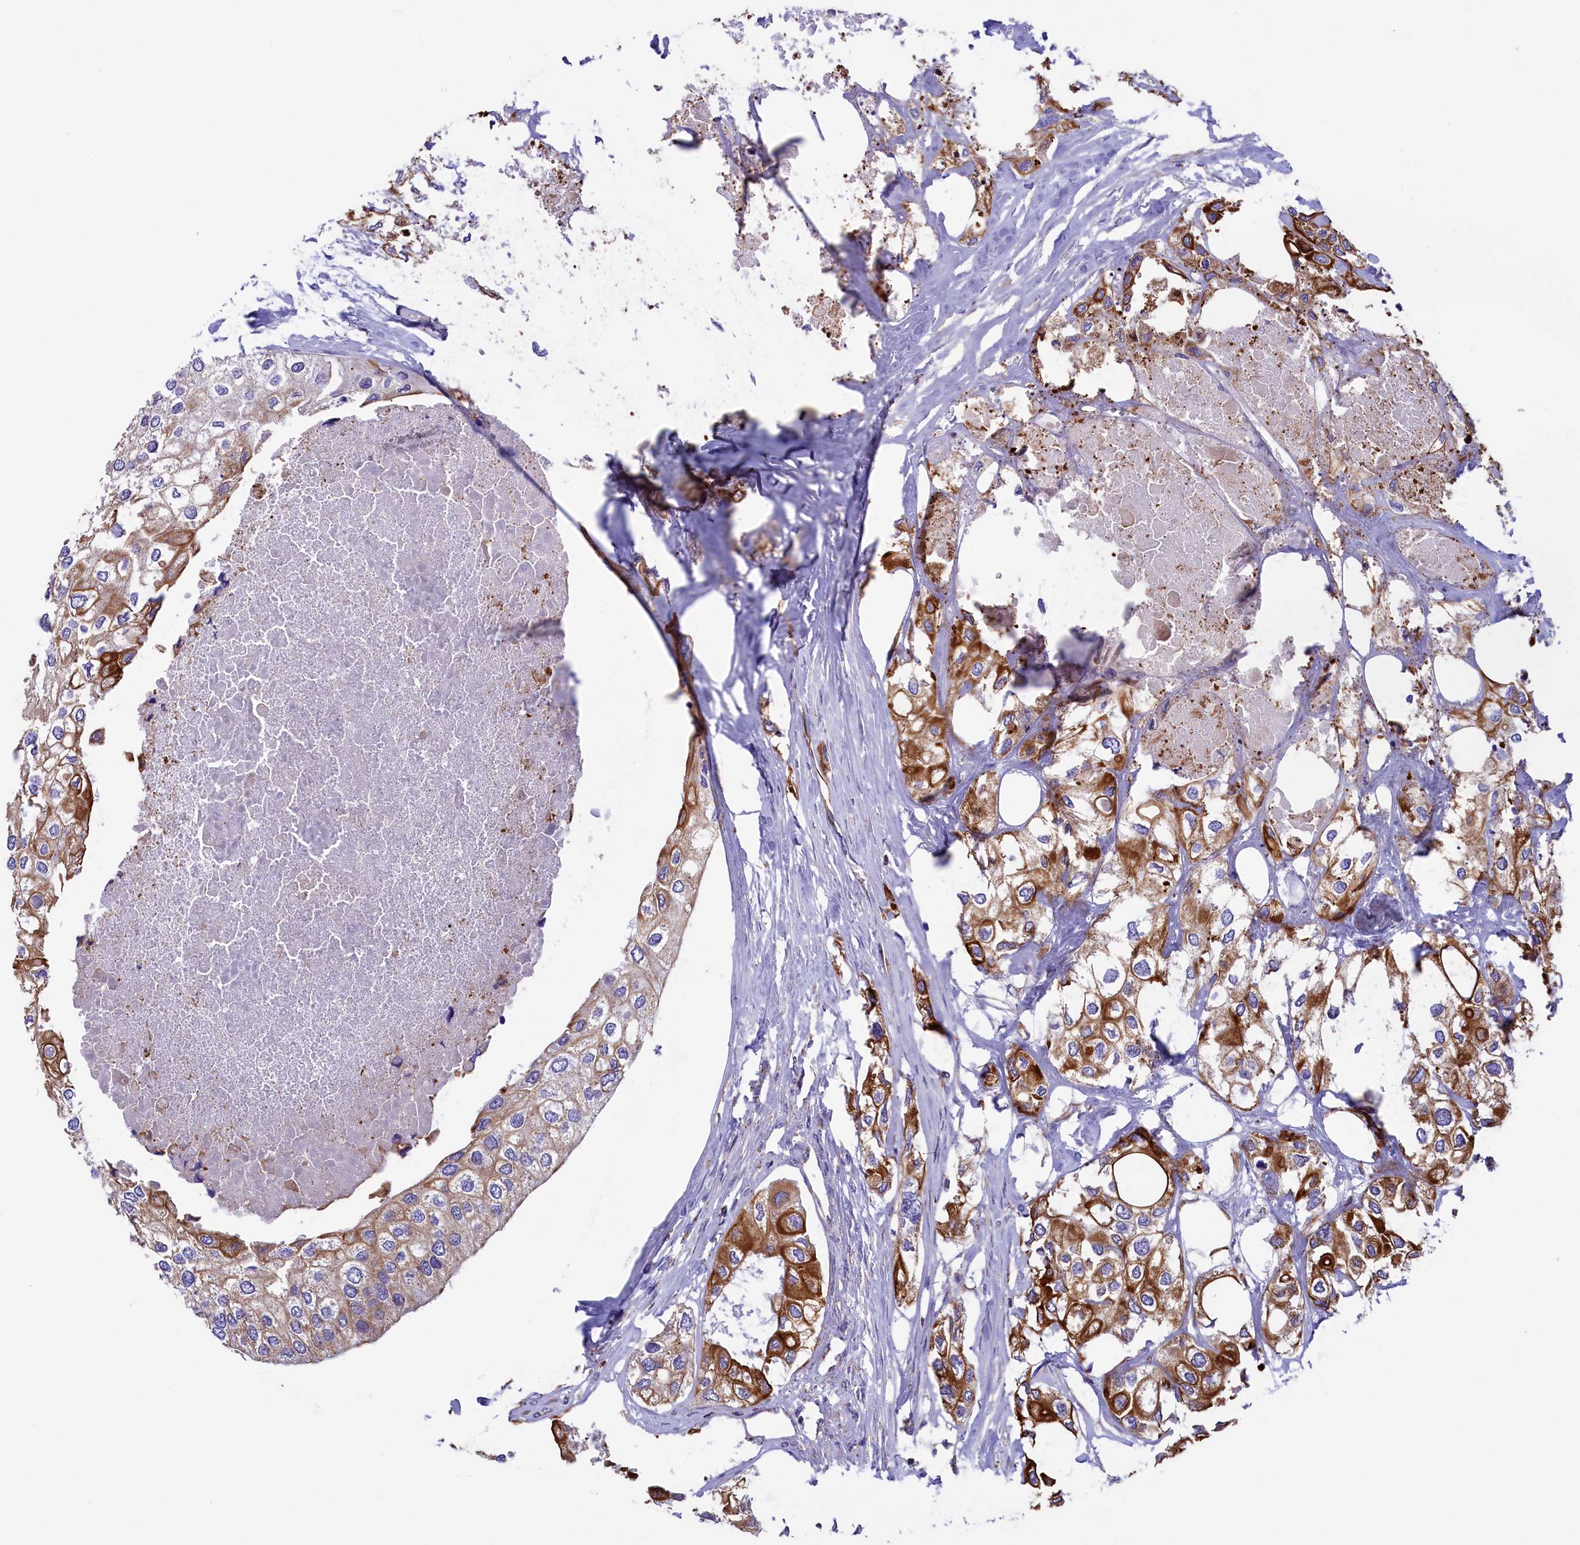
{"staining": {"intensity": "moderate", "quantity": ">75%", "location": "cytoplasmic/membranous"}, "tissue": "urothelial cancer", "cell_type": "Tumor cells", "image_type": "cancer", "snomed": [{"axis": "morphology", "description": "Urothelial carcinoma, High grade"}, {"axis": "topography", "description": "Urinary bladder"}], "caption": "IHC image of neoplastic tissue: human high-grade urothelial carcinoma stained using IHC shows medium levels of moderate protein expression localized specifically in the cytoplasmic/membranous of tumor cells, appearing as a cytoplasmic/membranous brown color.", "gene": "GATB", "patient": {"sex": "male", "age": 64}}